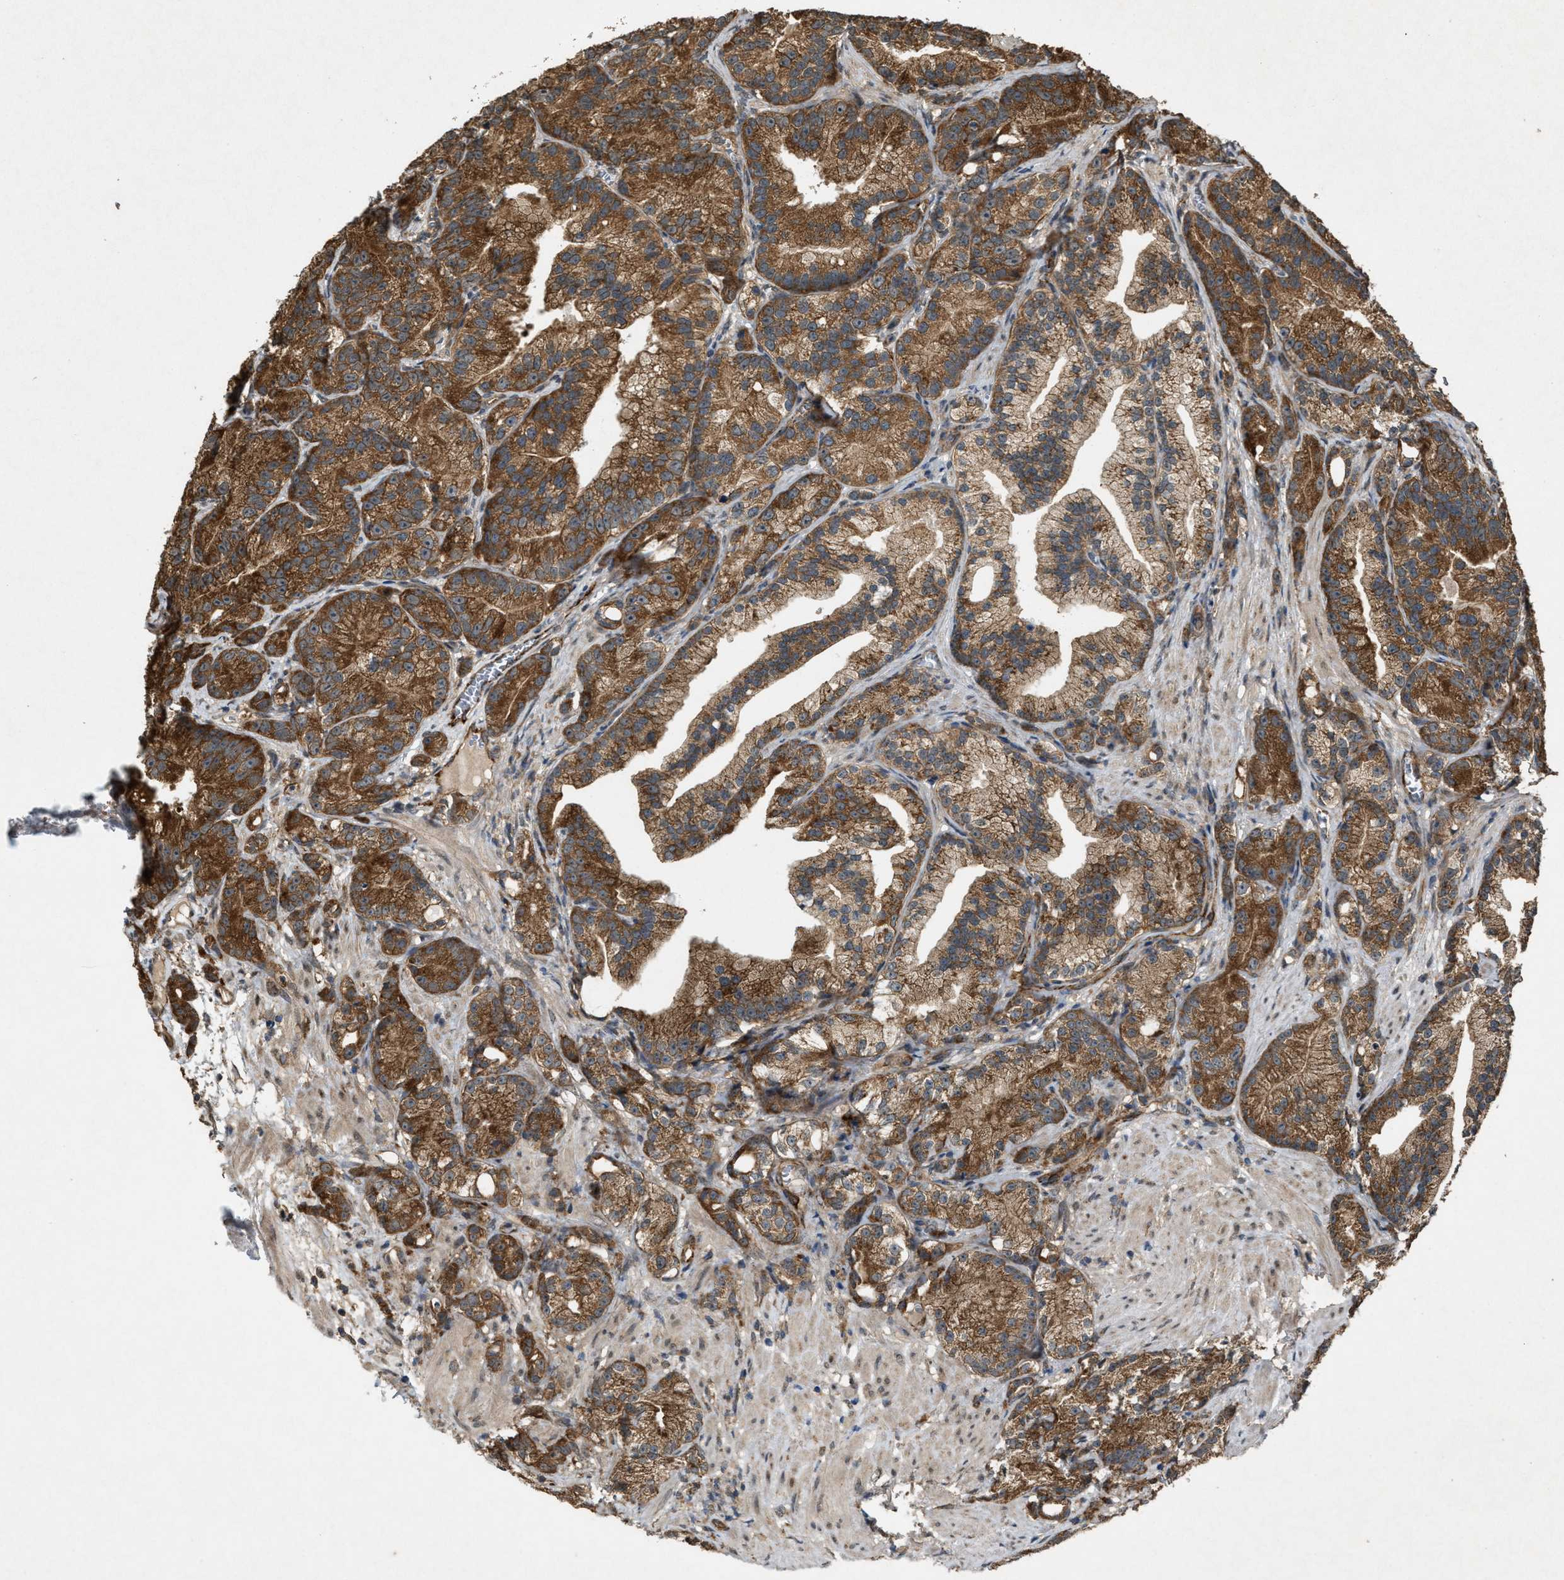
{"staining": {"intensity": "strong", "quantity": ">75%", "location": "cytoplasmic/membranous"}, "tissue": "prostate cancer", "cell_type": "Tumor cells", "image_type": "cancer", "snomed": [{"axis": "morphology", "description": "Adenocarcinoma, Low grade"}, {"axis": "topography", "description": "Prostate"}], "caption": "Immunohistochemical staining of human prostate cancer (adenocarcinoma (low-grade)) reveals strong cytoplasmic/membranous protein staining in about >75% of tumor cells. (Stains: DAB in brown, nuclei in blue, Microscopy: brightfield microscopy at high magnification).", "gene": "ARHGEF5", "patient": {"sex": "male", "age": 89}}